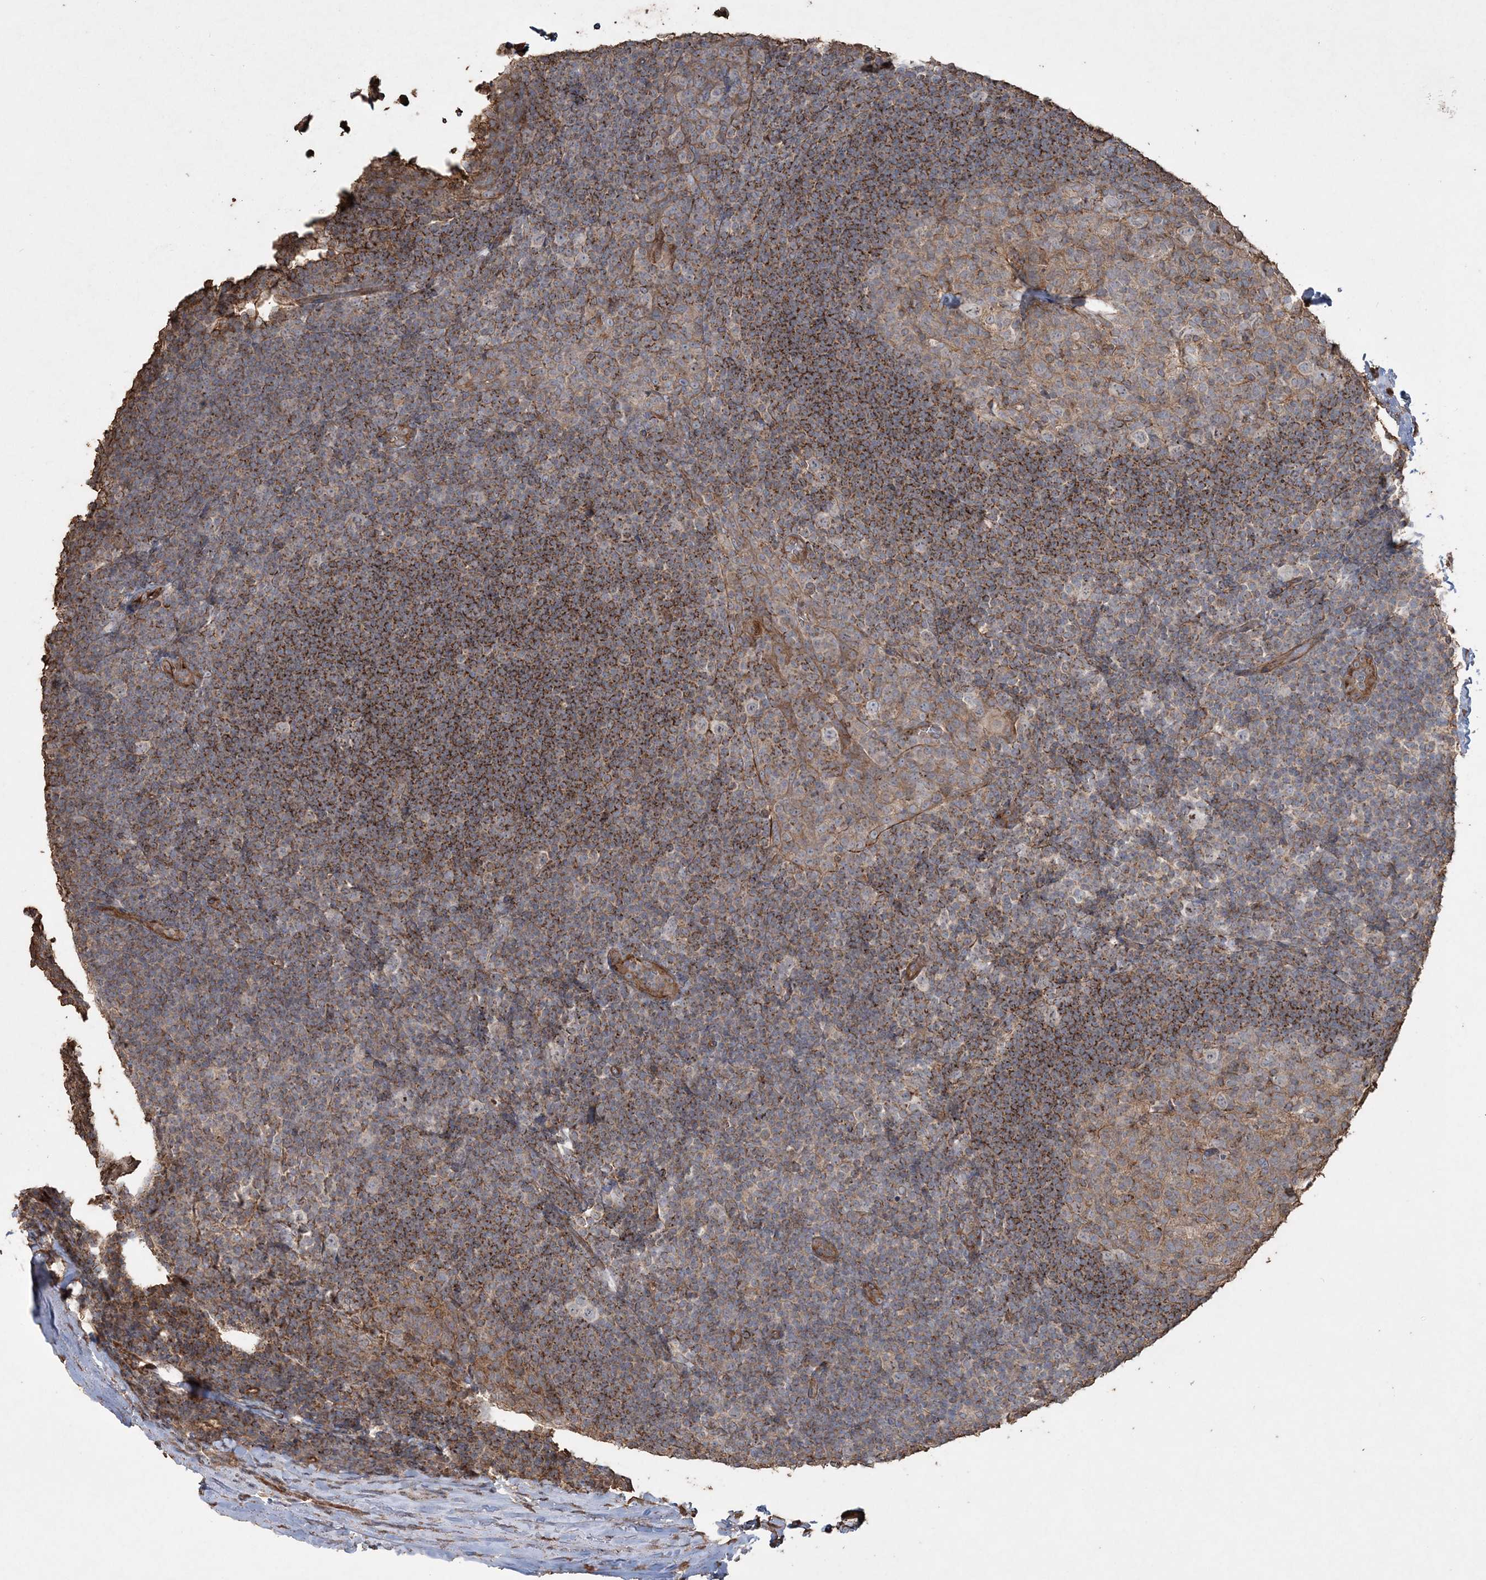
{"staining": {"intensity": "moderate", "quantity": ">75%", "location": "cytoplasmic/membranous"}, "tissue": "tonsil", "cell_type": "Germinal center cells", "image_type": "normal", "snomed": [{"axis": "morphology", "description": "Normal tissue, NOS"}, {"axis": "topography", "description": "Tonsil"}], "caption": "This is an image of IHC staining of normal tonsil, which shows moderate staining in the cytoplasmic/membranous of germinal center cells.", "gene": "TTC7A", "patient": {"sex": "male", "age": 37}}